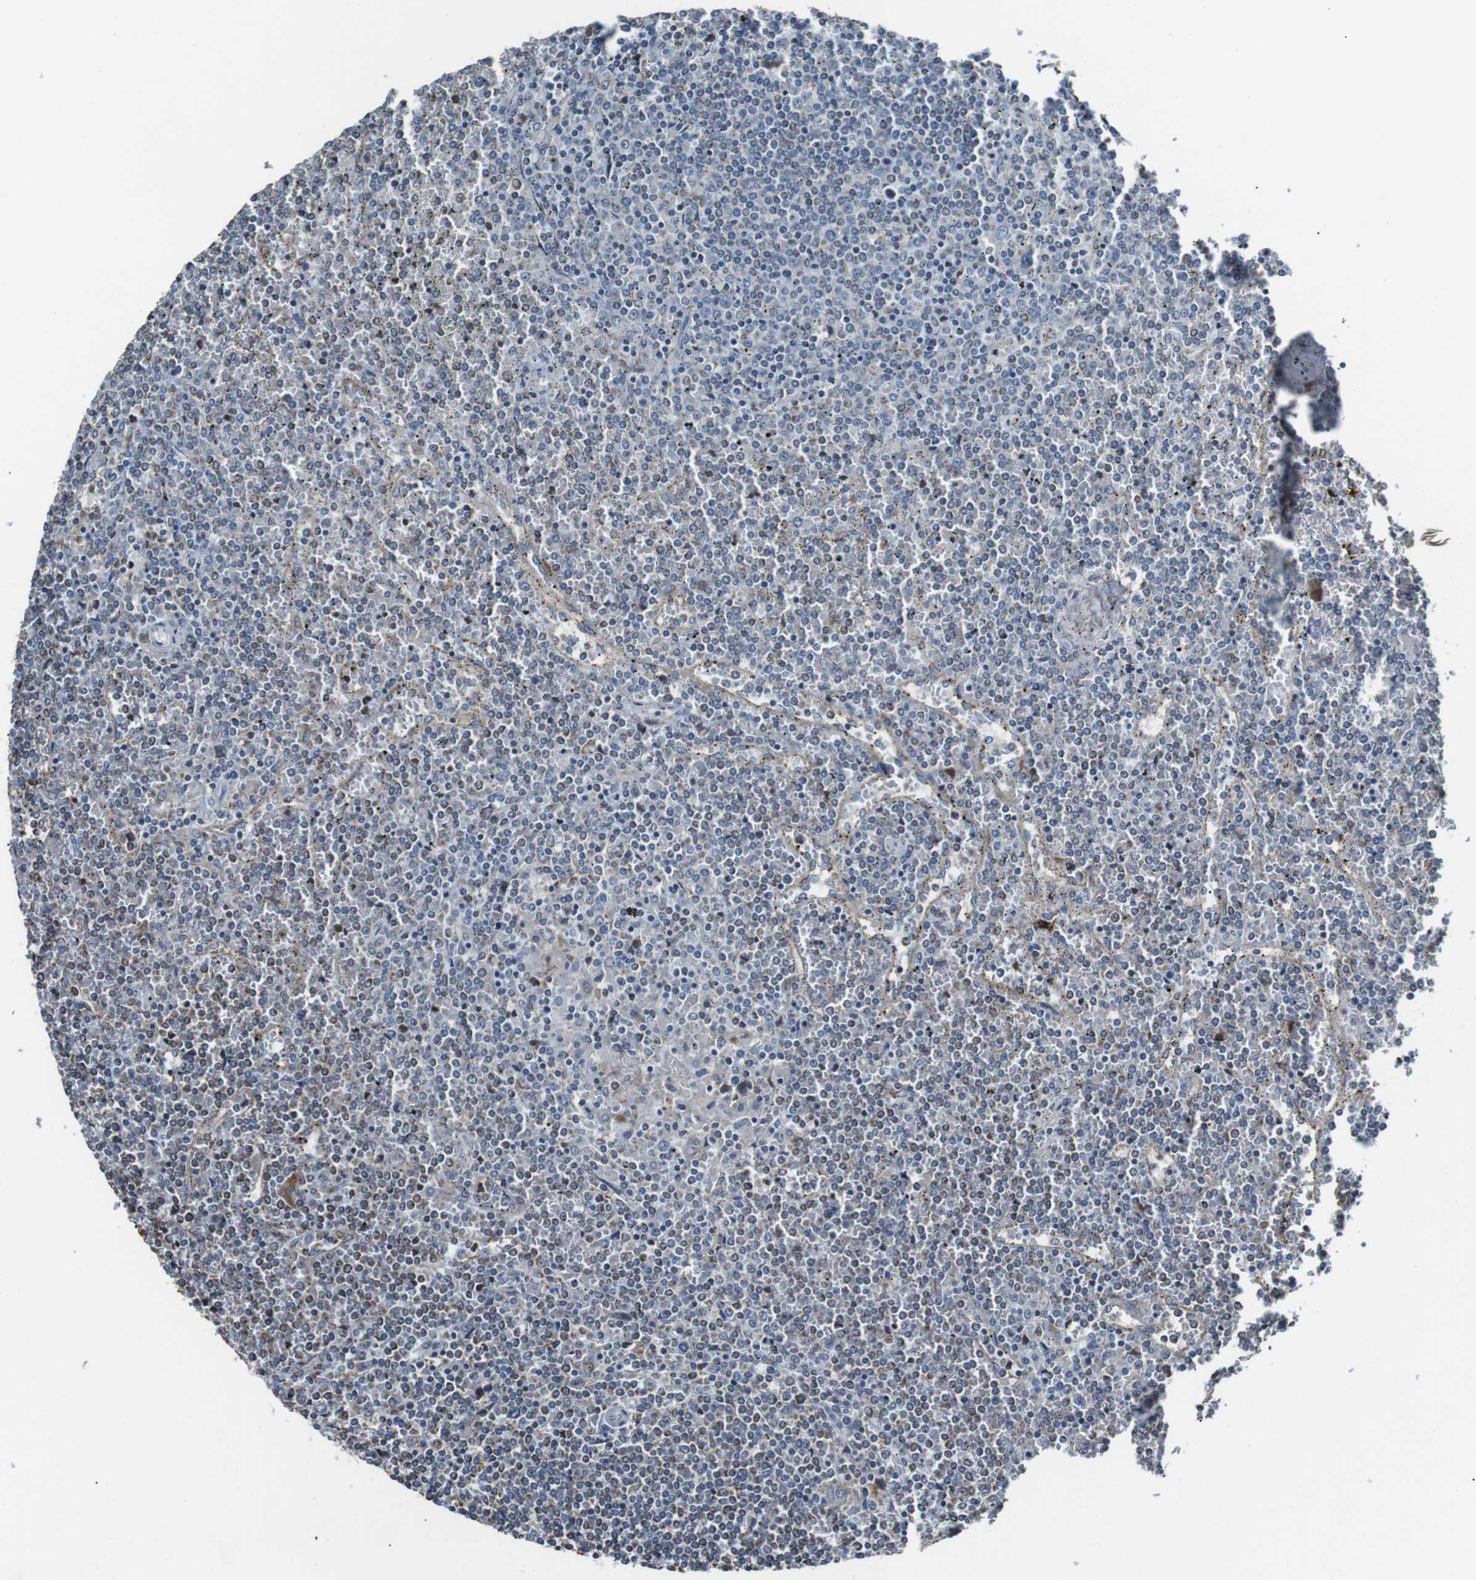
{"staining": {"intensity": "moderate", "quantity": "<25%", "location": "cytoplasmic/membranous"}, "tissue": "lymphoma", "cell_type": "Tumor cells", "image_type": "cancer", "snomed": [{"axis": "morphology", "description": "Malignant lymphoma, non-Hodgkin's type, Low grade"}, {"axis": "topography", "description": "Spleen"}], "caption": "Protein staining of lymphoma tissue reveals moderate cytoplasmic/membranous expression in approximately <25% of tumor cells.", "gene": "CISD2", "patient": {"sex": "female", "age": 19}}